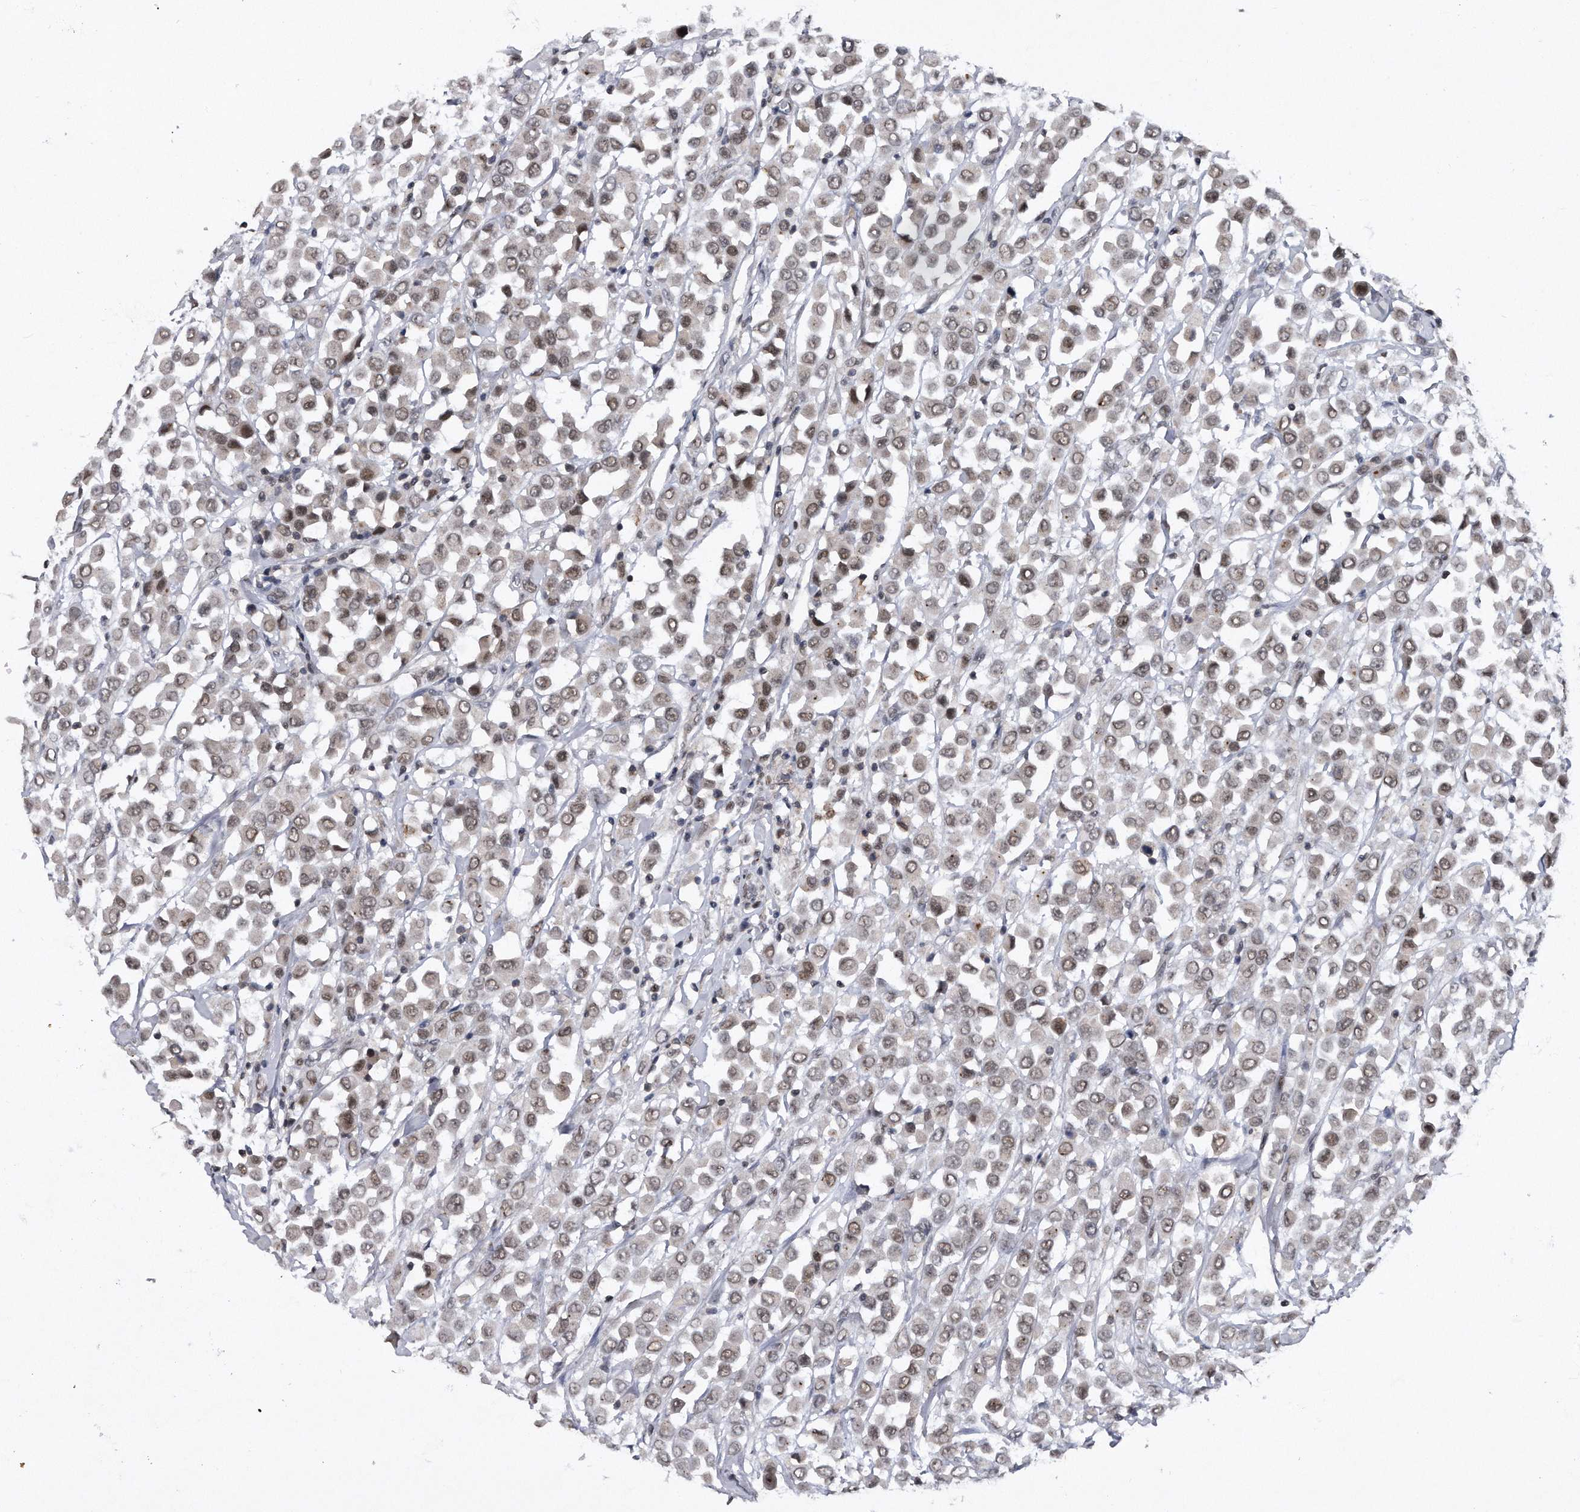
{"staining": {"intensity": "moderate", "quantity": ">75%", "location": "nuclear"}, "tissue": "breast cancer", "cell_type": "Tumor cells", "image_type": "cancer", "snomed": [{"axis": "morphology", "description": "Duct carcinoma"}, {"axis": "topography", "description": "Breast"}], "caption": "IHC image of neoplastic tissue: intraductal carcinoma (breast) stained using immunohistochemistry demonstrates medium levels of moderate protein expression localized specifically in the nuclear of tumor cells, appearing as a nuclear brown color.", "gene": "VIRMA", "patient": {"sex": "female", "age": 61}}